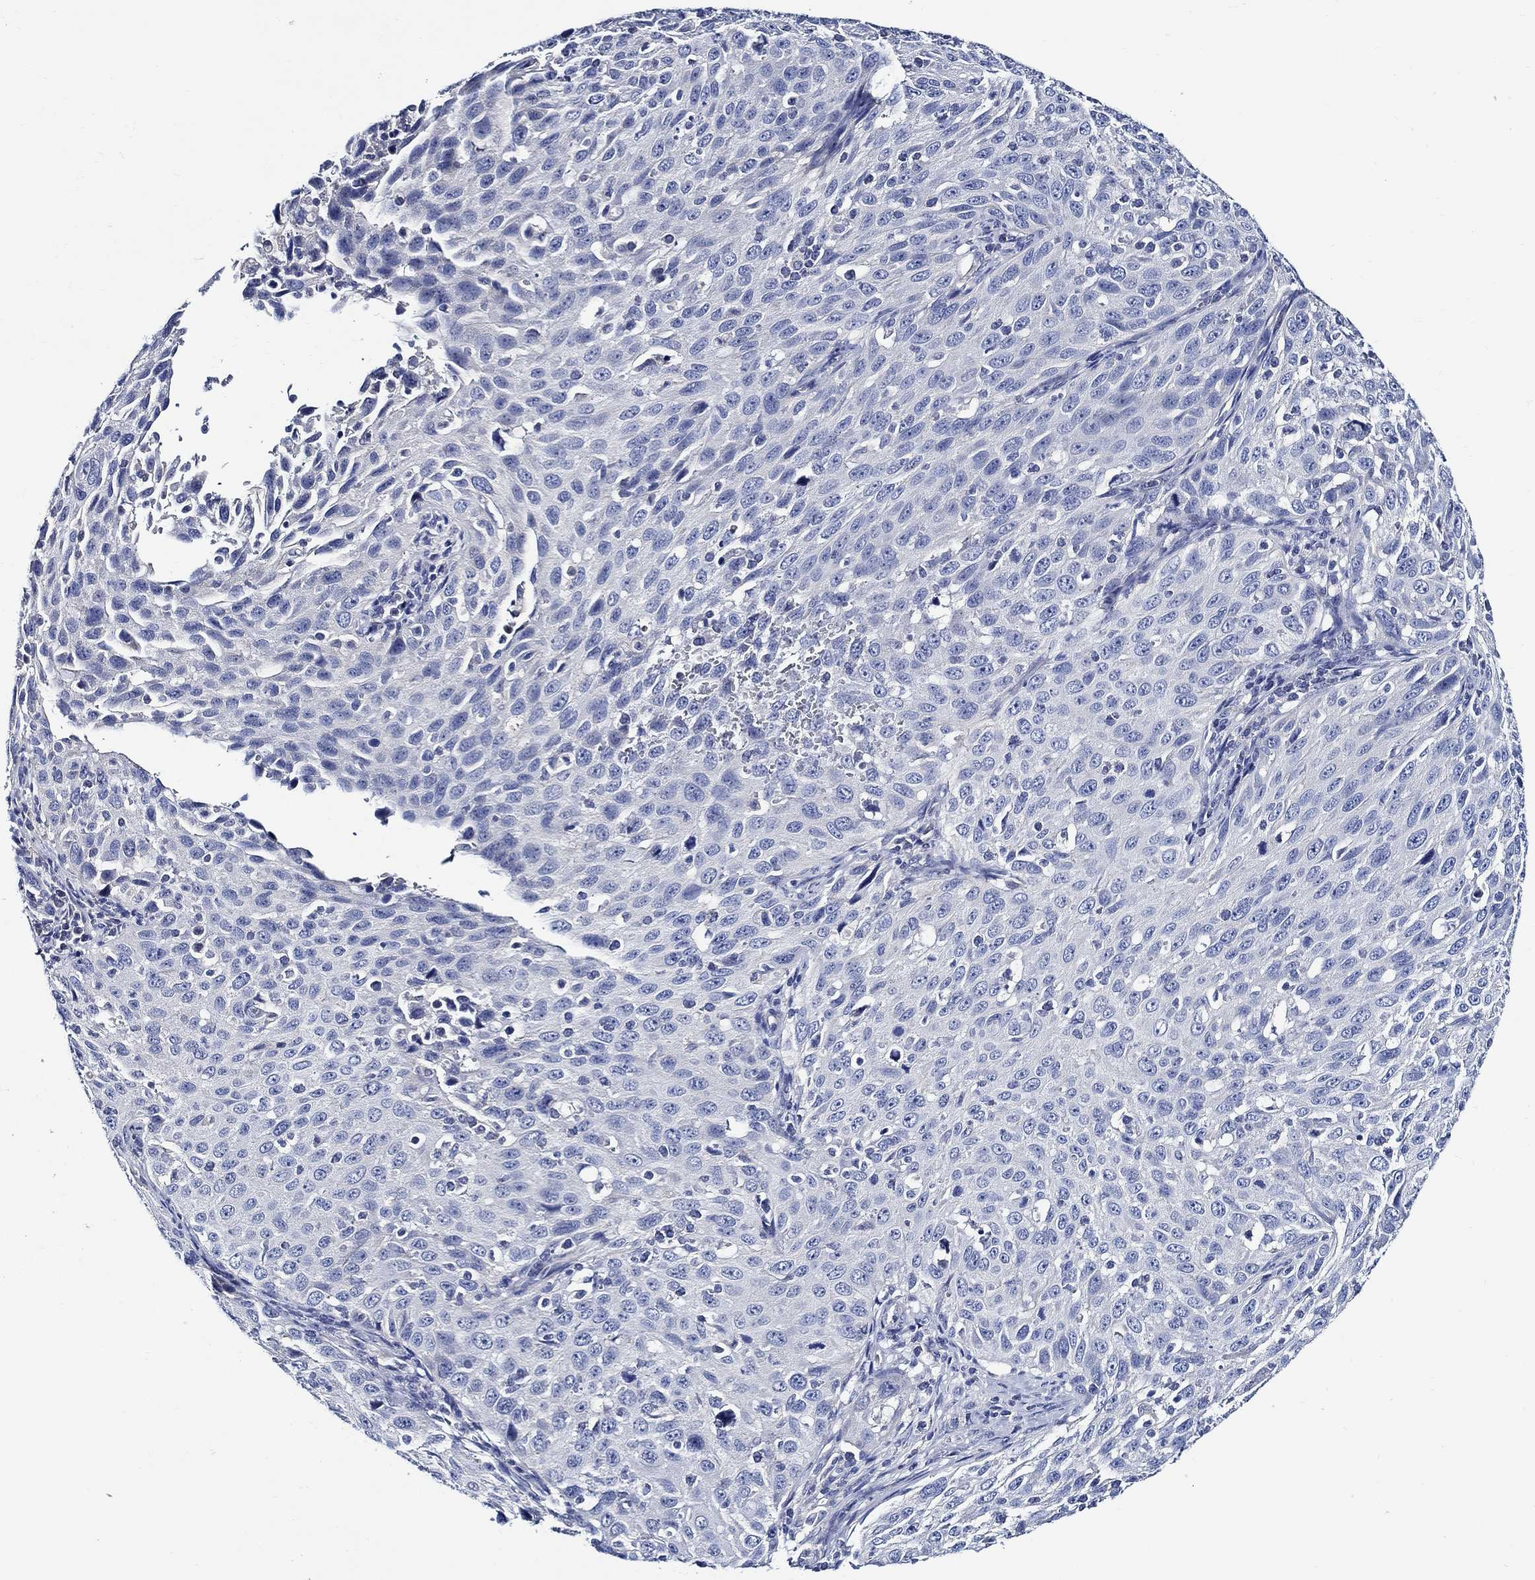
{"staining": {"intensity": "negative", "quantity": "none", "location": "none"}, "tissue": "cervical cancer", "cell_type": "Tumor cells", "image_type": "cancer", "snomed": [{"axis": "morphology", "description": "Squamous cell carcinoma, NOS"}, {"axis": "topography", "description": "Cervix"}], "caption": "Tumor cells are negative for protein expression in human cervical squamous cell carcinoma.", "gene": "SKOR1", "patient": {"sex": "female", "age": 26}}